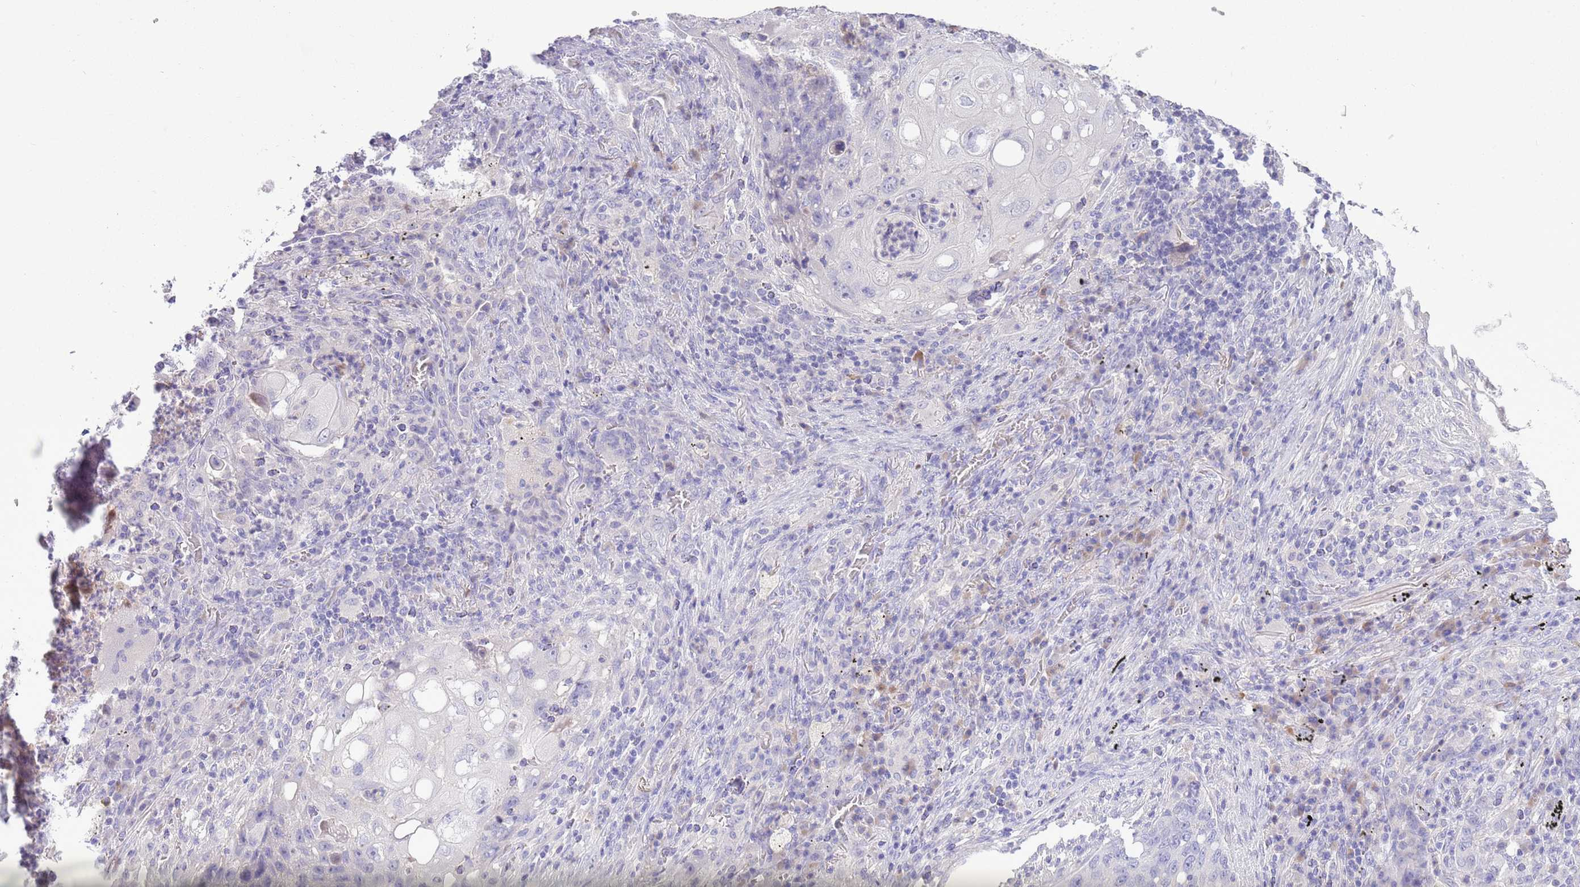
{"staining": {"intensity": "negative", "quantity": "none", "location": "none"}, "tissue": "lung cancer", "cell_type": "Tumor cells", "image_type": "cancer", "snomed": [{"axis": "morphology", "description": "Squamous cell carcinoma, NOS"}, {"axis": "topography", "description": "Lung"}], "caption": "The micrograph reveals no significant positivity in tumor cells of squamous cell carcinoma (lung).", "gene": "IGFL4", "patient": {"sex": "female", "age": 63}}